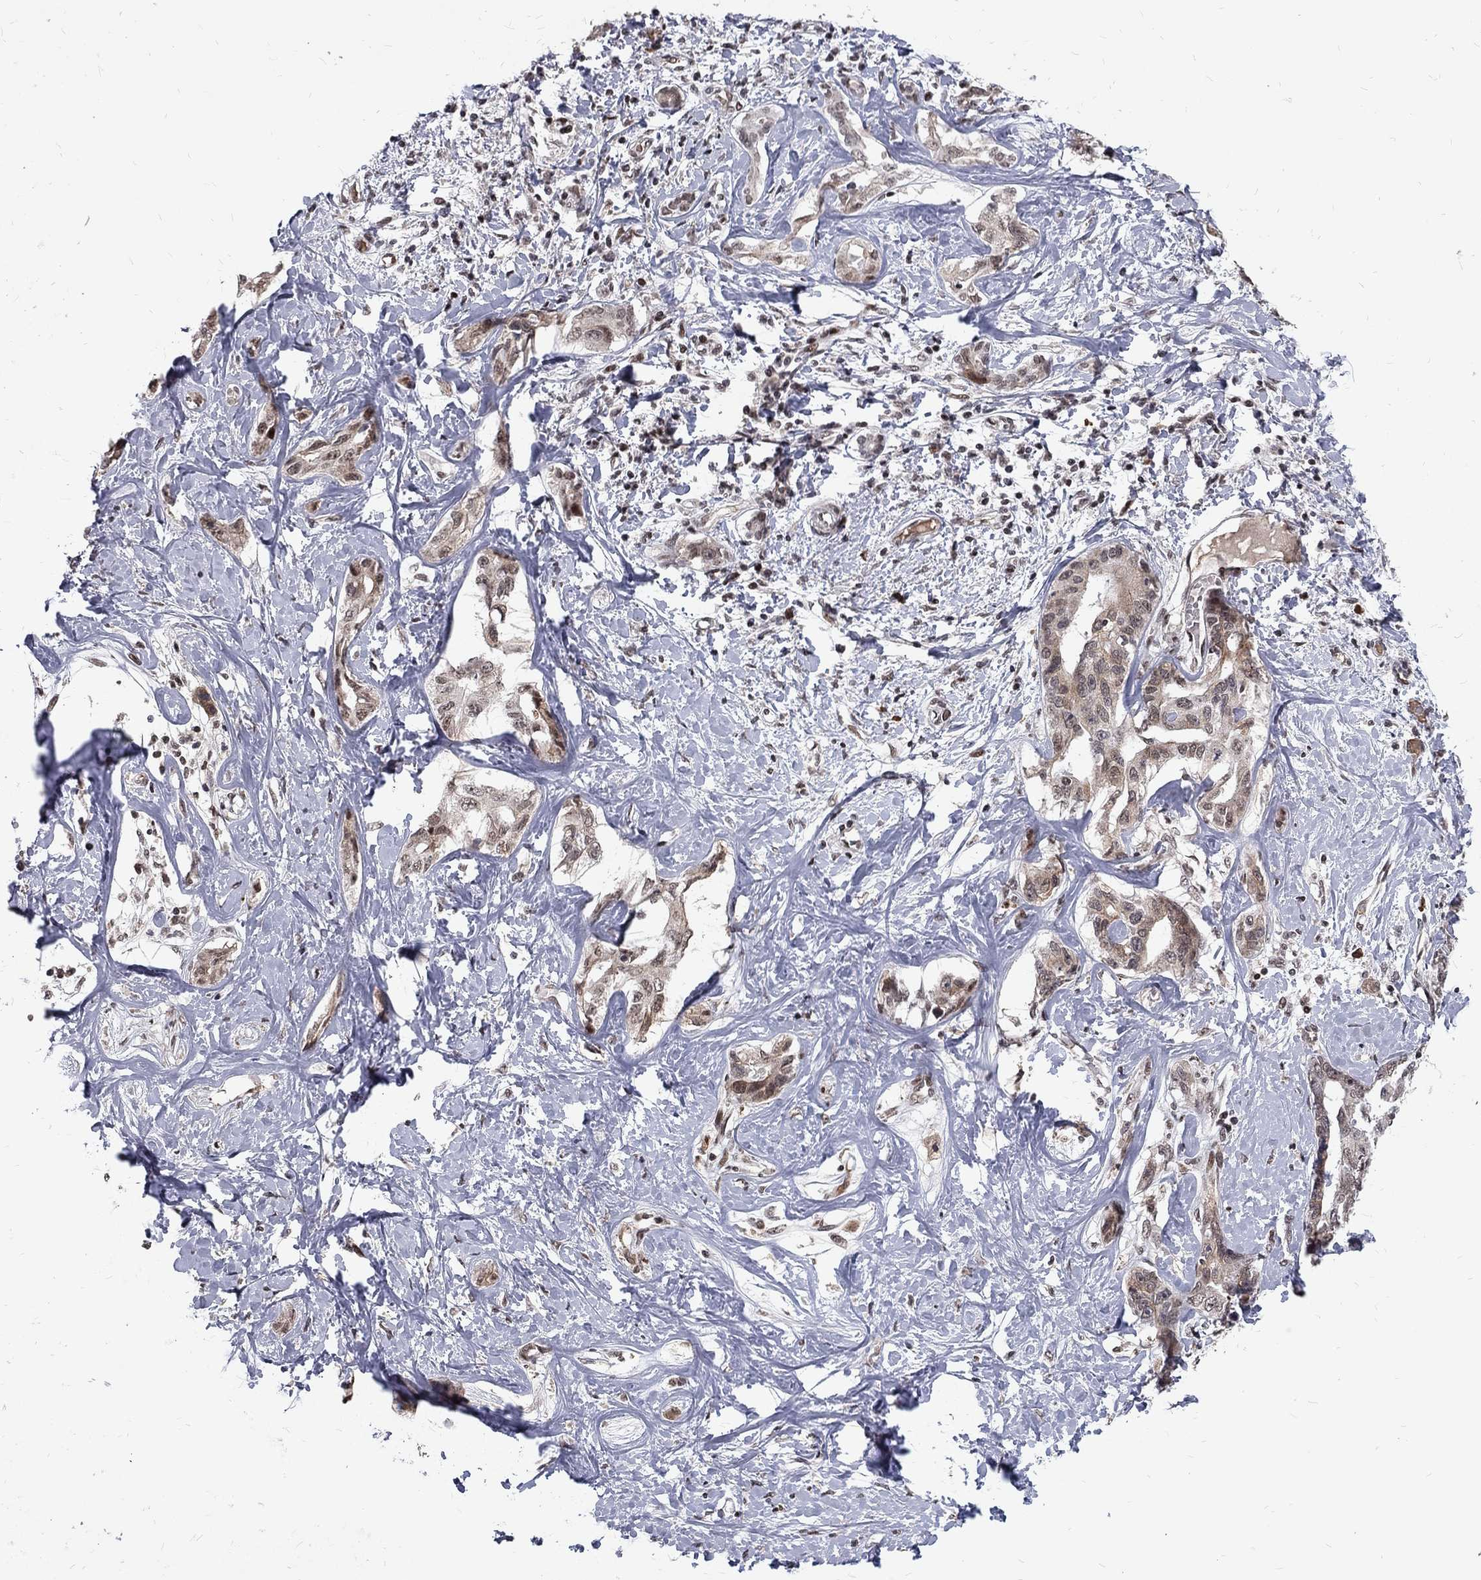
{"staining": {"intensity": "moderate", "quantity": "25%-75%", "location": "cytoplasmic/membranous,nuclear"}, "tissue": "liver cancer", "cell_type": "Tumor cells", "image_type": "cancer", "snomed": [{"axis": "morphology", "description": "Cholangiocarcinoma"}, {"axis": "topography", "description": "Liver"}], "caption": "Protein expression analysis of human cholangiocarcinoma (liver) reveals moderate cytoplasmic/membranous and nuclear expression in approximately 25%-75% of tumor cells.", "gene": "TCEAL1", "patient": {"sex": "male", "age": 59}}